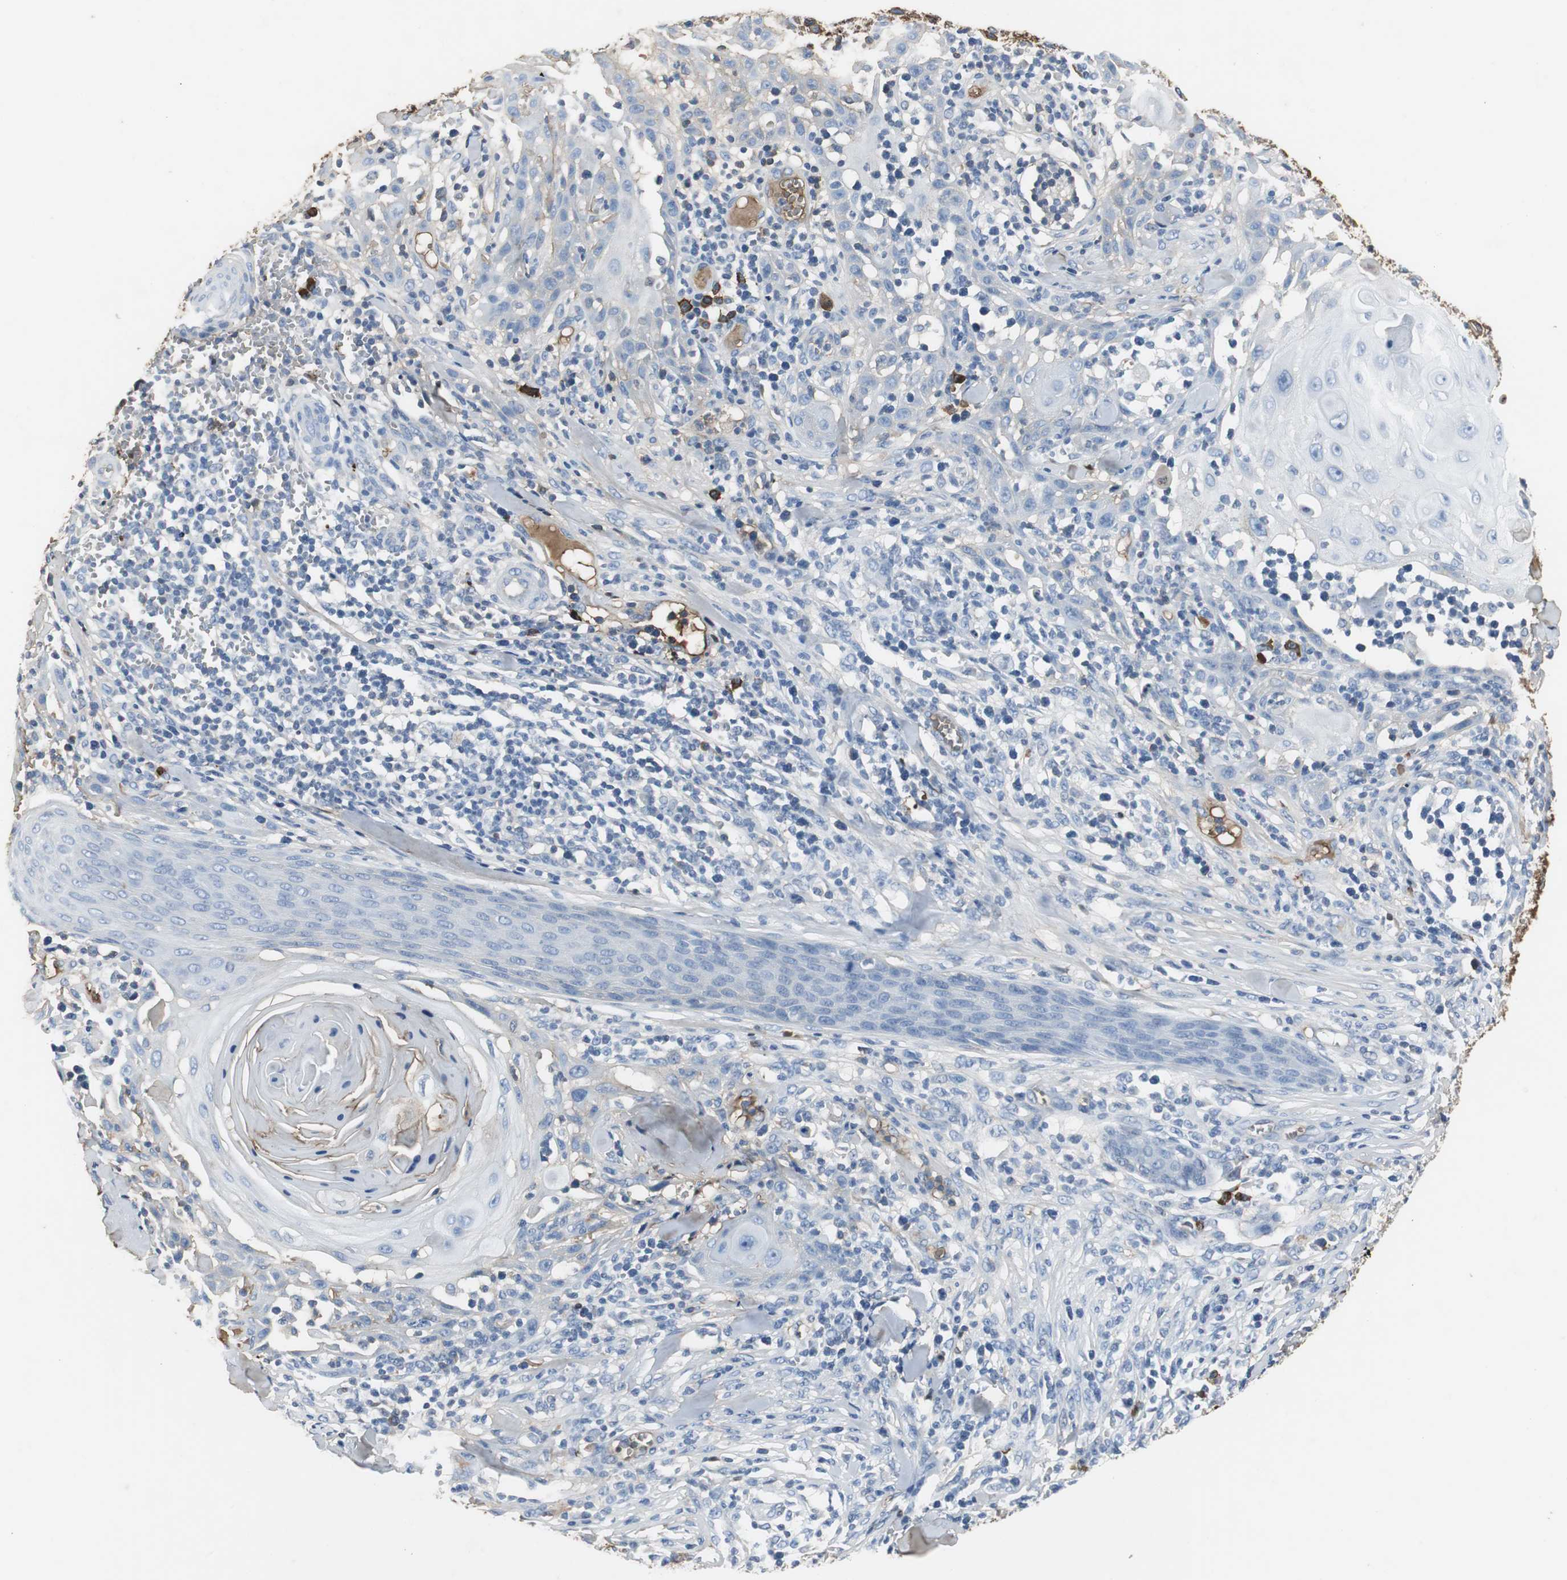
{"staining": {"intensity": "negative", "quantity": "none", "location": "none"}, "tissue": "skin cancer", "cell_type": "Tumor cells", "image_type": "cancer", "snomed": [{"axis": "morphology", "description": "Squamous cell carcinoma, NOS"}, {"axis": "topography", "description": "Skin"}], "caption": "Immunohistochemistry (IHC) of human skin cancer shows no staining in tumor cells. (DAB IHC, high magnification).", "gene": "IGHA1", "patient": {"sex": "male", "age": 24}}